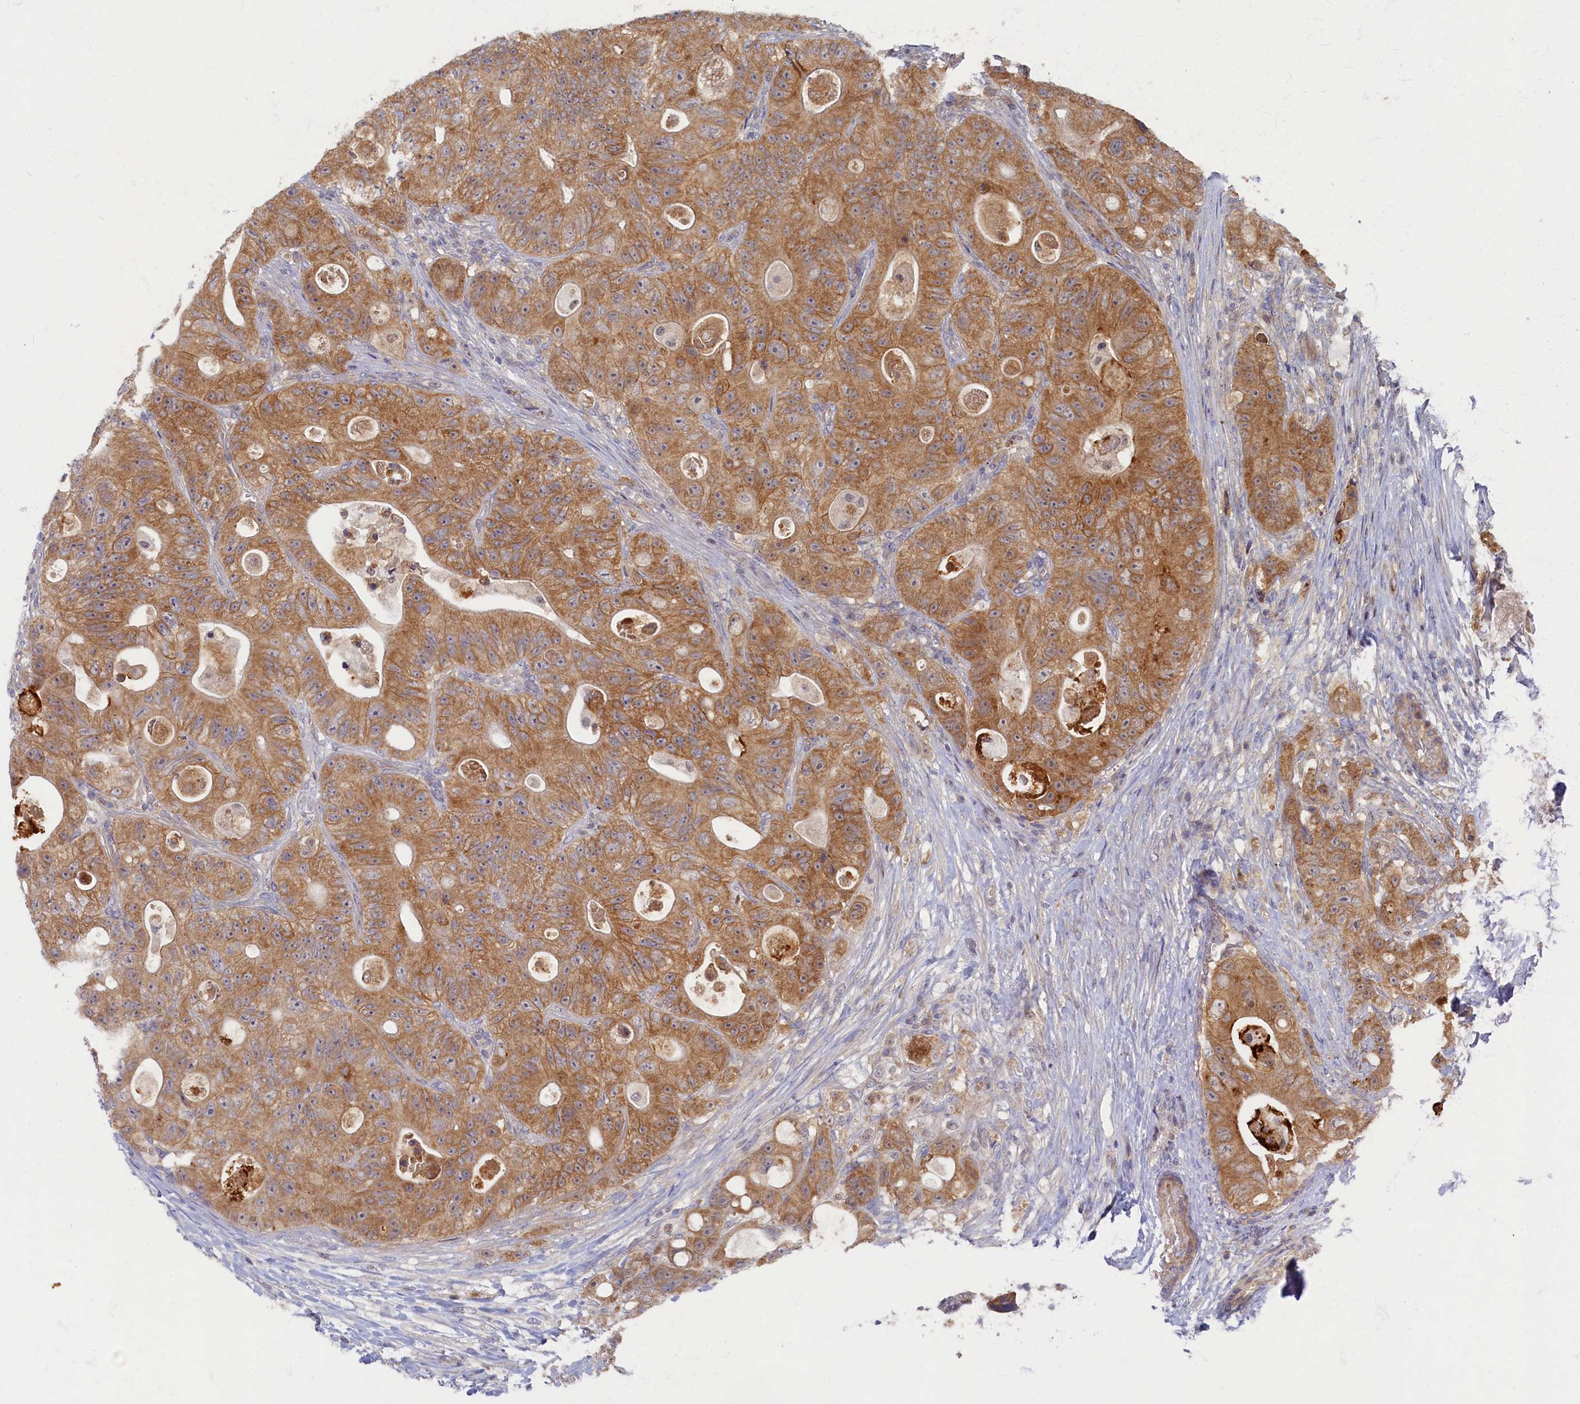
{"staining": {"intensity": "moderate", "quantity": "25%-75%", "location": "cytoplasmic/membranous"}, "tissue": "colorectal cancer", "cell_type": "Tumor cells", "image_type": "cancer", "snomed": [{"axis": "morphology", "description": "Adenocarcinoma, NOS"}, {"axis": "topography", "description": "Colon"}], "caption": "Immunohistochemical staining of human colorectal adenocarcinoma reveals medium levels of moderate cytoplasmic/membranous protein staining in approximately 25%-75% of tumor cells. (IHC, brightfield microscopy, high magnification).", "gene": "WDR59", "patient": {"sex": "female", "age": 46}}